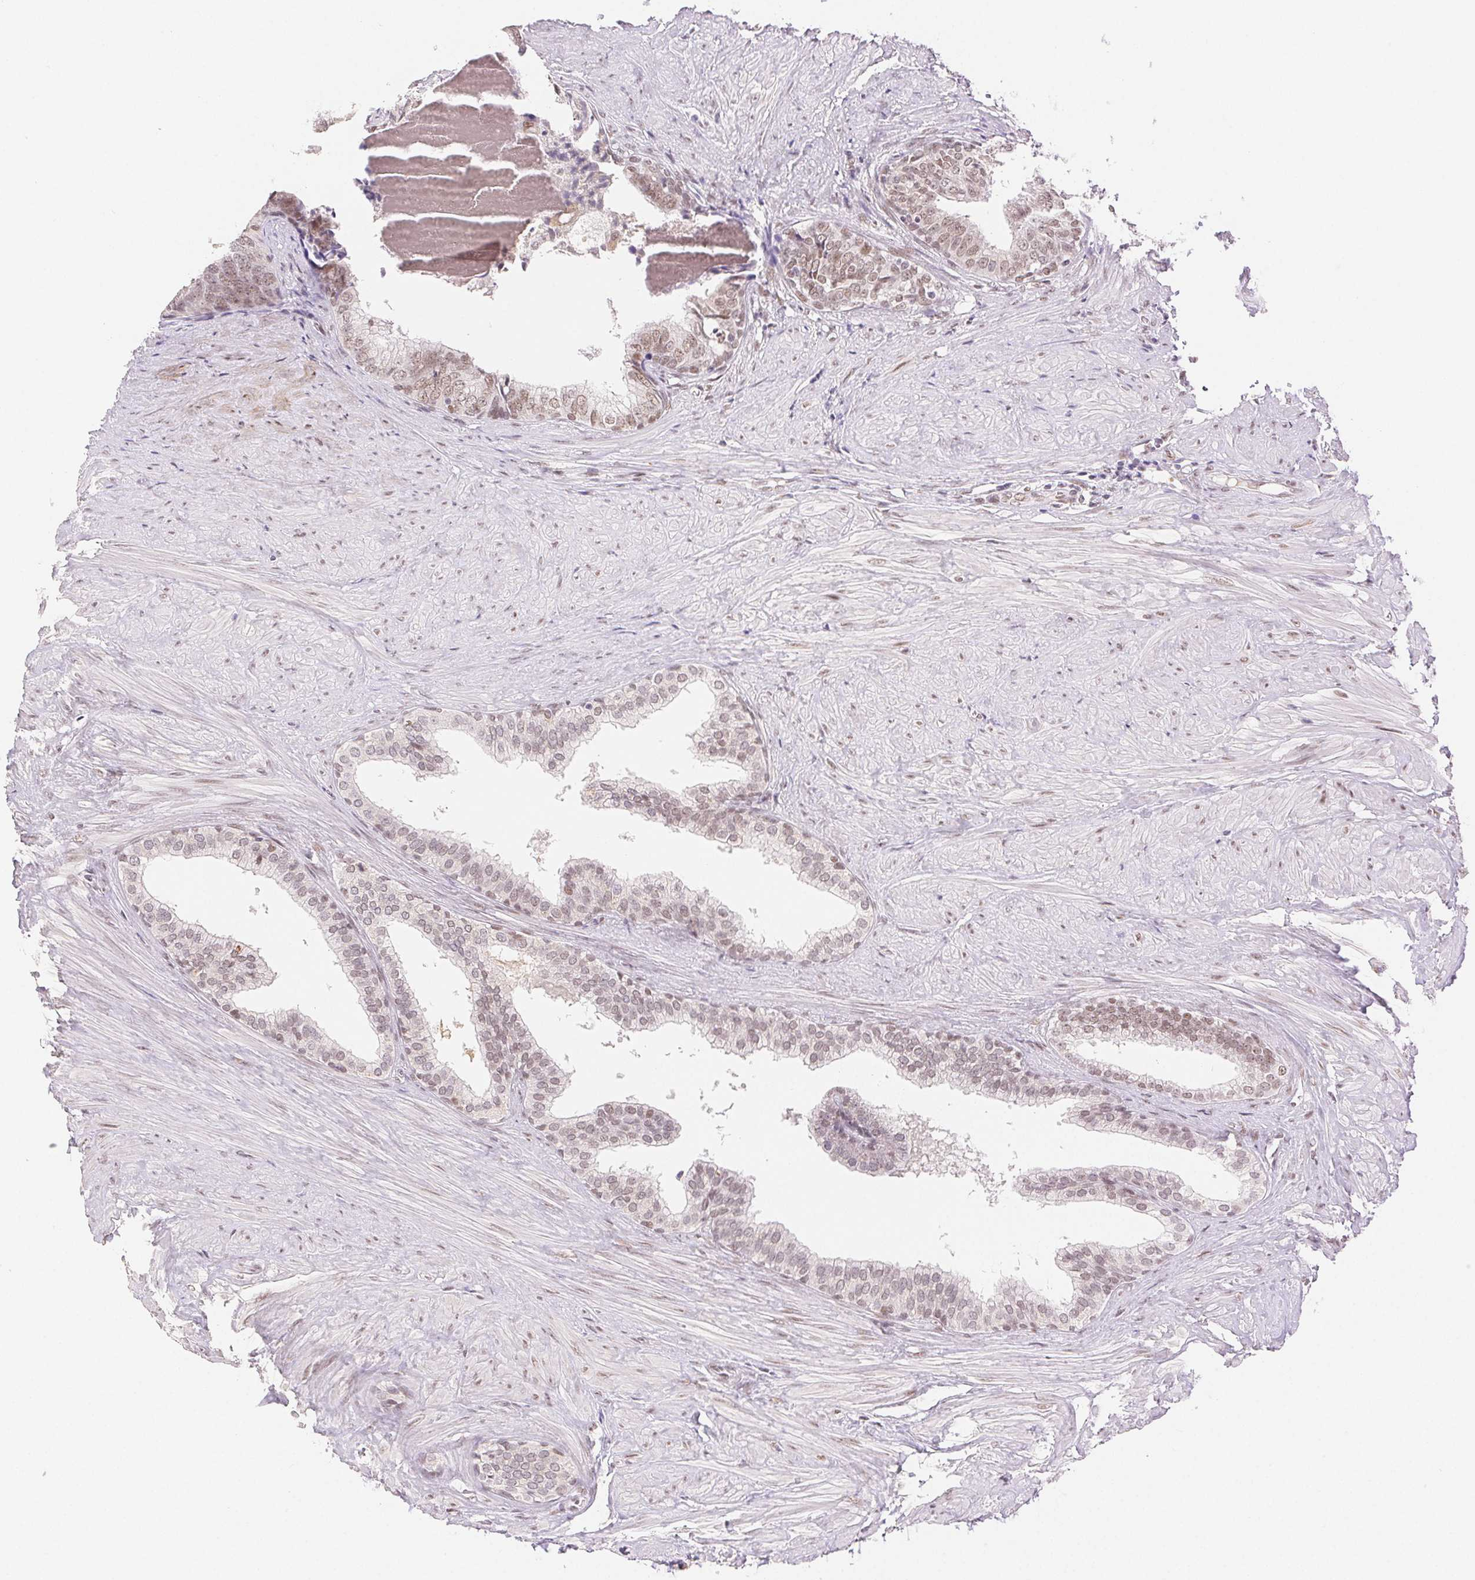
{"staining": {"intensity": "weak", "quantity": "25%-75%", "location": "nuclear"}, "tissue": "prostate", "cell_type": "Glandular cells", "image_type": "normal", "snomed": [{"axis": "morphology", "description": "Normal tissue, NOS"}, {"axis": "topography", "description": "Prostate"}, {"axis": "topography", "description": "Peripheral nerve tissue"}], "caption": "Prostate stained with IHC shows weak nuclear positivity in about 25%-75% of glandular cells.", "gene": "H2AZ1", "patient": {"sex": "male", "age": 55}}